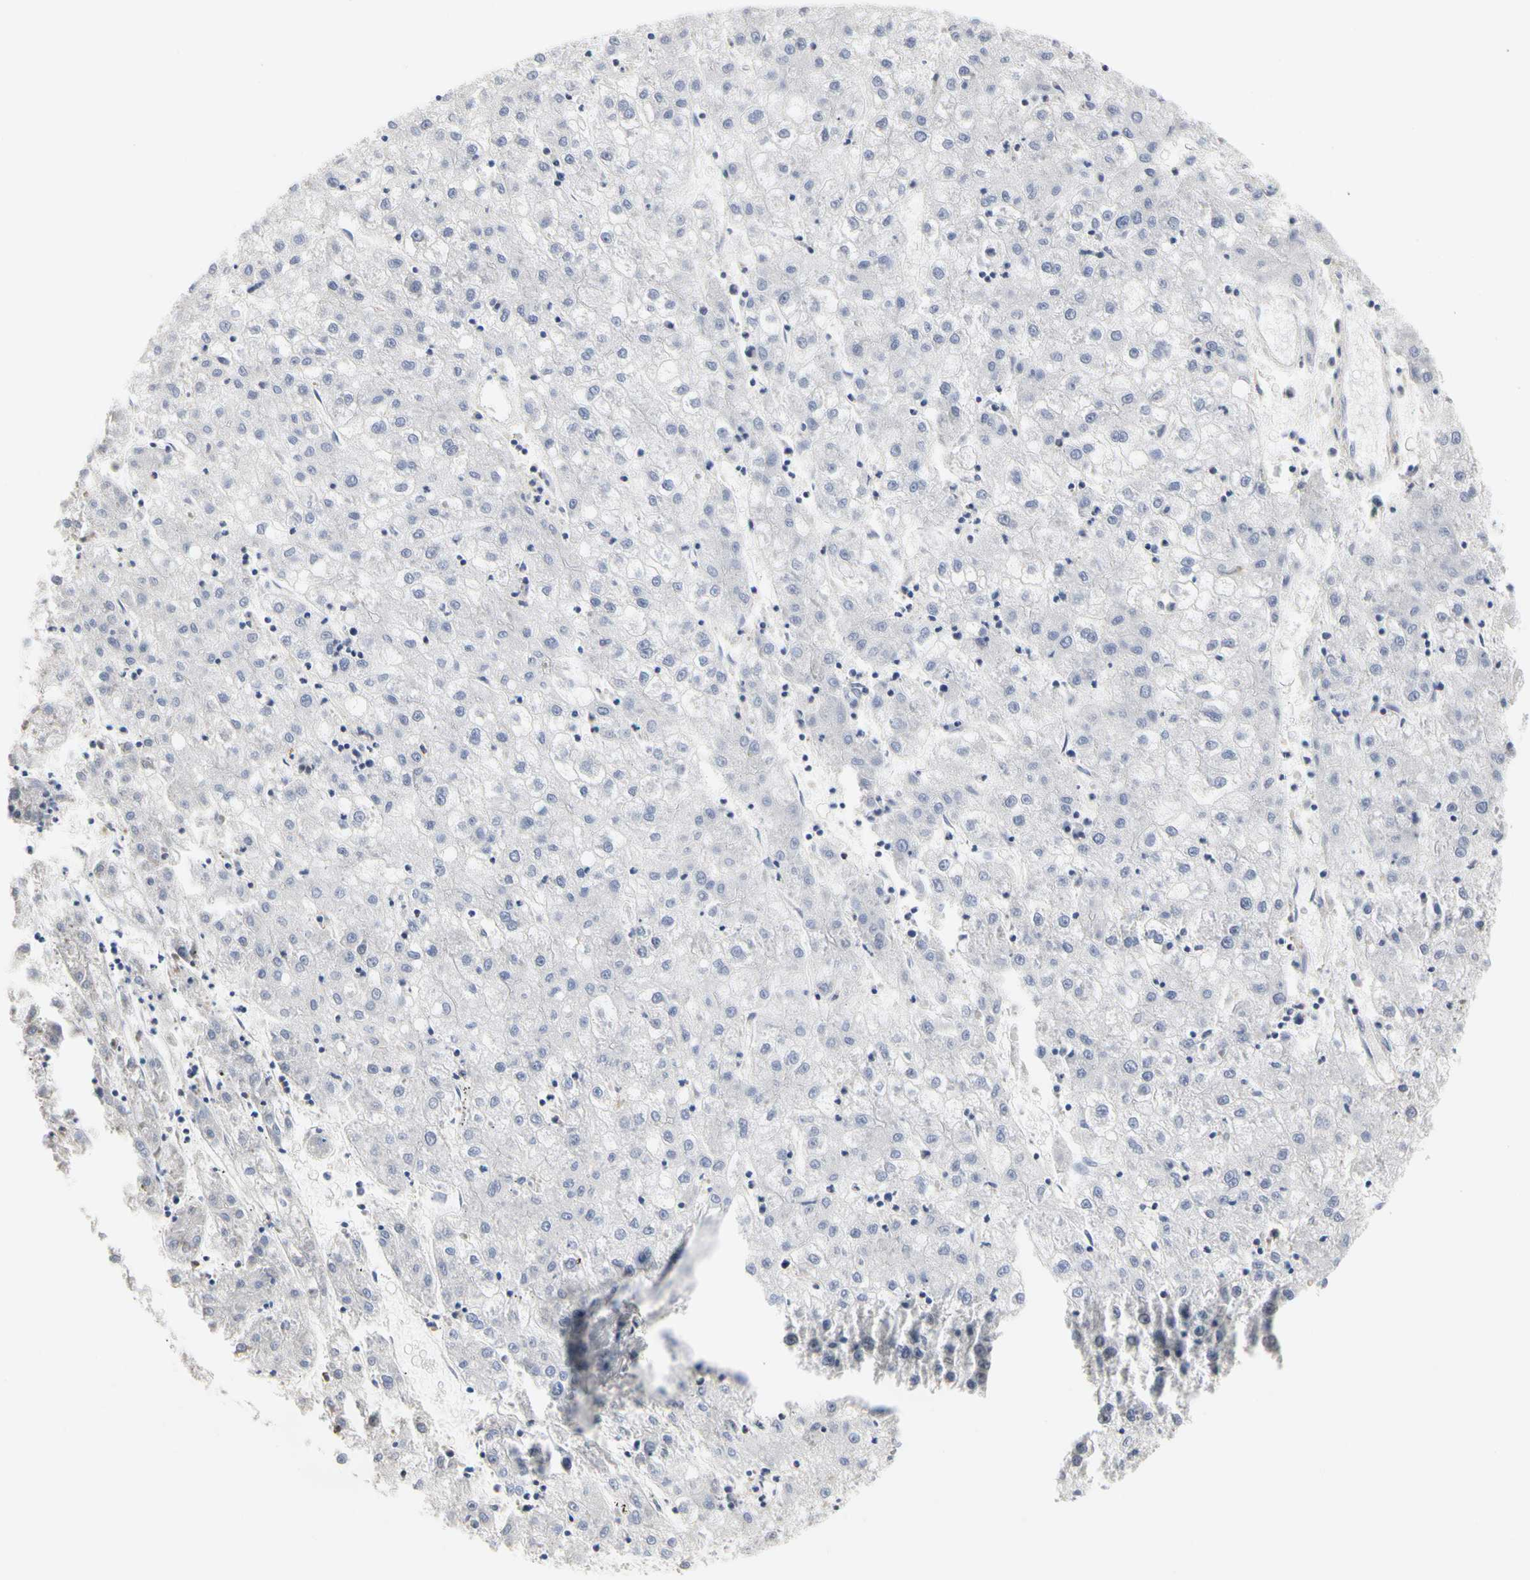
{"staining": {"intensity": "negative", "quantity": "none", "location": "none"}, "tissue": "liver cancer", "cell_type": "Tumor cells", "image_type": "cancer", "snomed": [{"axis": "morphology", "description": "Carcinoma, Hepatocellular, NOS"}, {"axis": "topography", "description": "Liver"}], "caption": "Hepatocellular carcinoma (liver) was stained to show a protein in brown. There is no significant staining in tumor cells. The staining is performed using DAB (3,3'-diaminobenzidine) brown chromogen with nuclei counter-stained in using hematoxylin.", "gene": "SHANK2", "patient": {"sex": "male", "age": 72}}